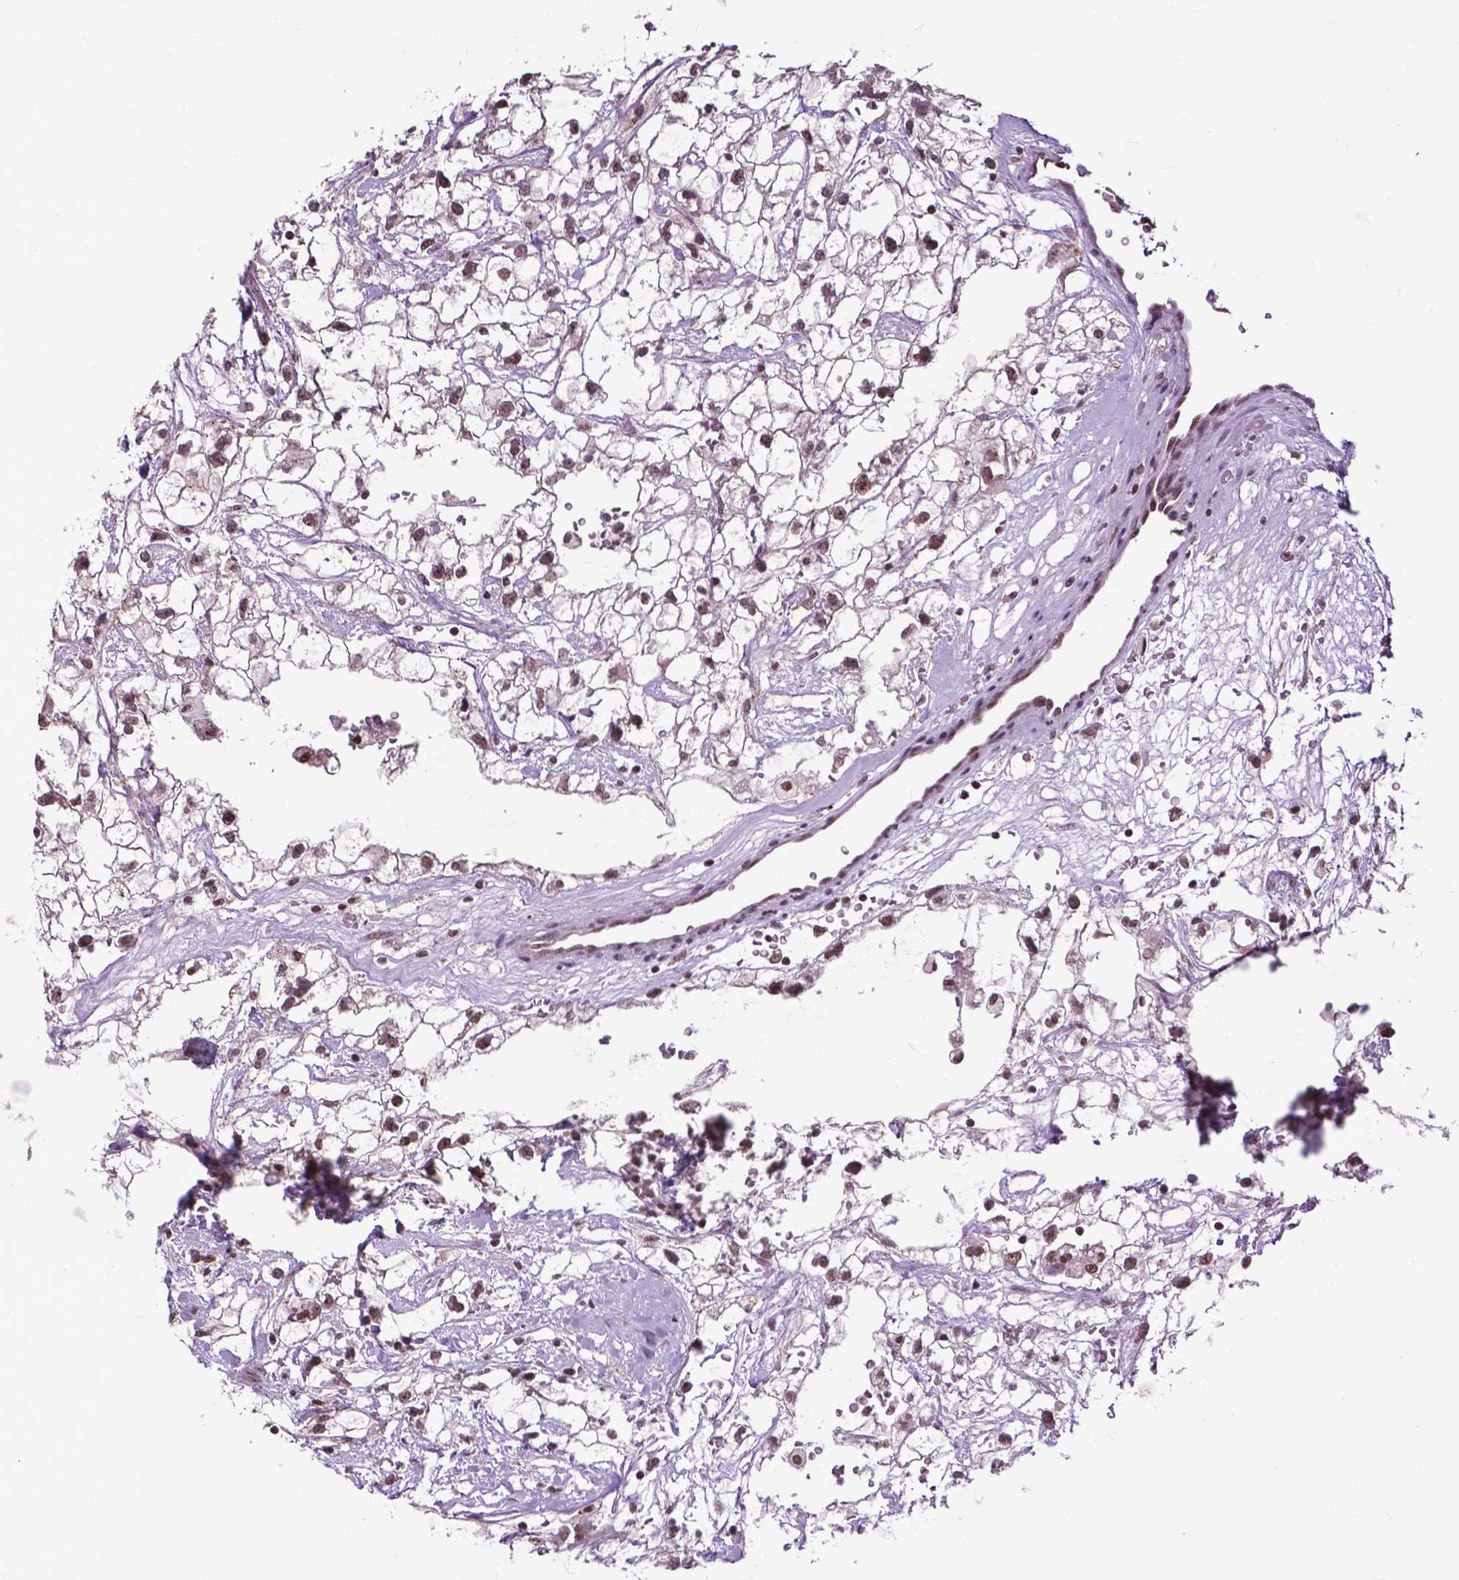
{"staining": {"intensity": "moderate", "quantity": ">75%", "location": "nuclear"}, "tissue": "renal cancer", "cell_type": "Tumor cells", "image_type": "cancer", "snomed": [{"axis": "morphology", "description": "Adenocarcinoma, NOS"}, {"axis": "topography", "description": "Kidney"}], "caption": "Renal cancer tissue exhibits moderate nuclear staining in approximately >75% of tumor cells", "gene": "EAF1", "patient": {"sex": "male", "age": 59}}